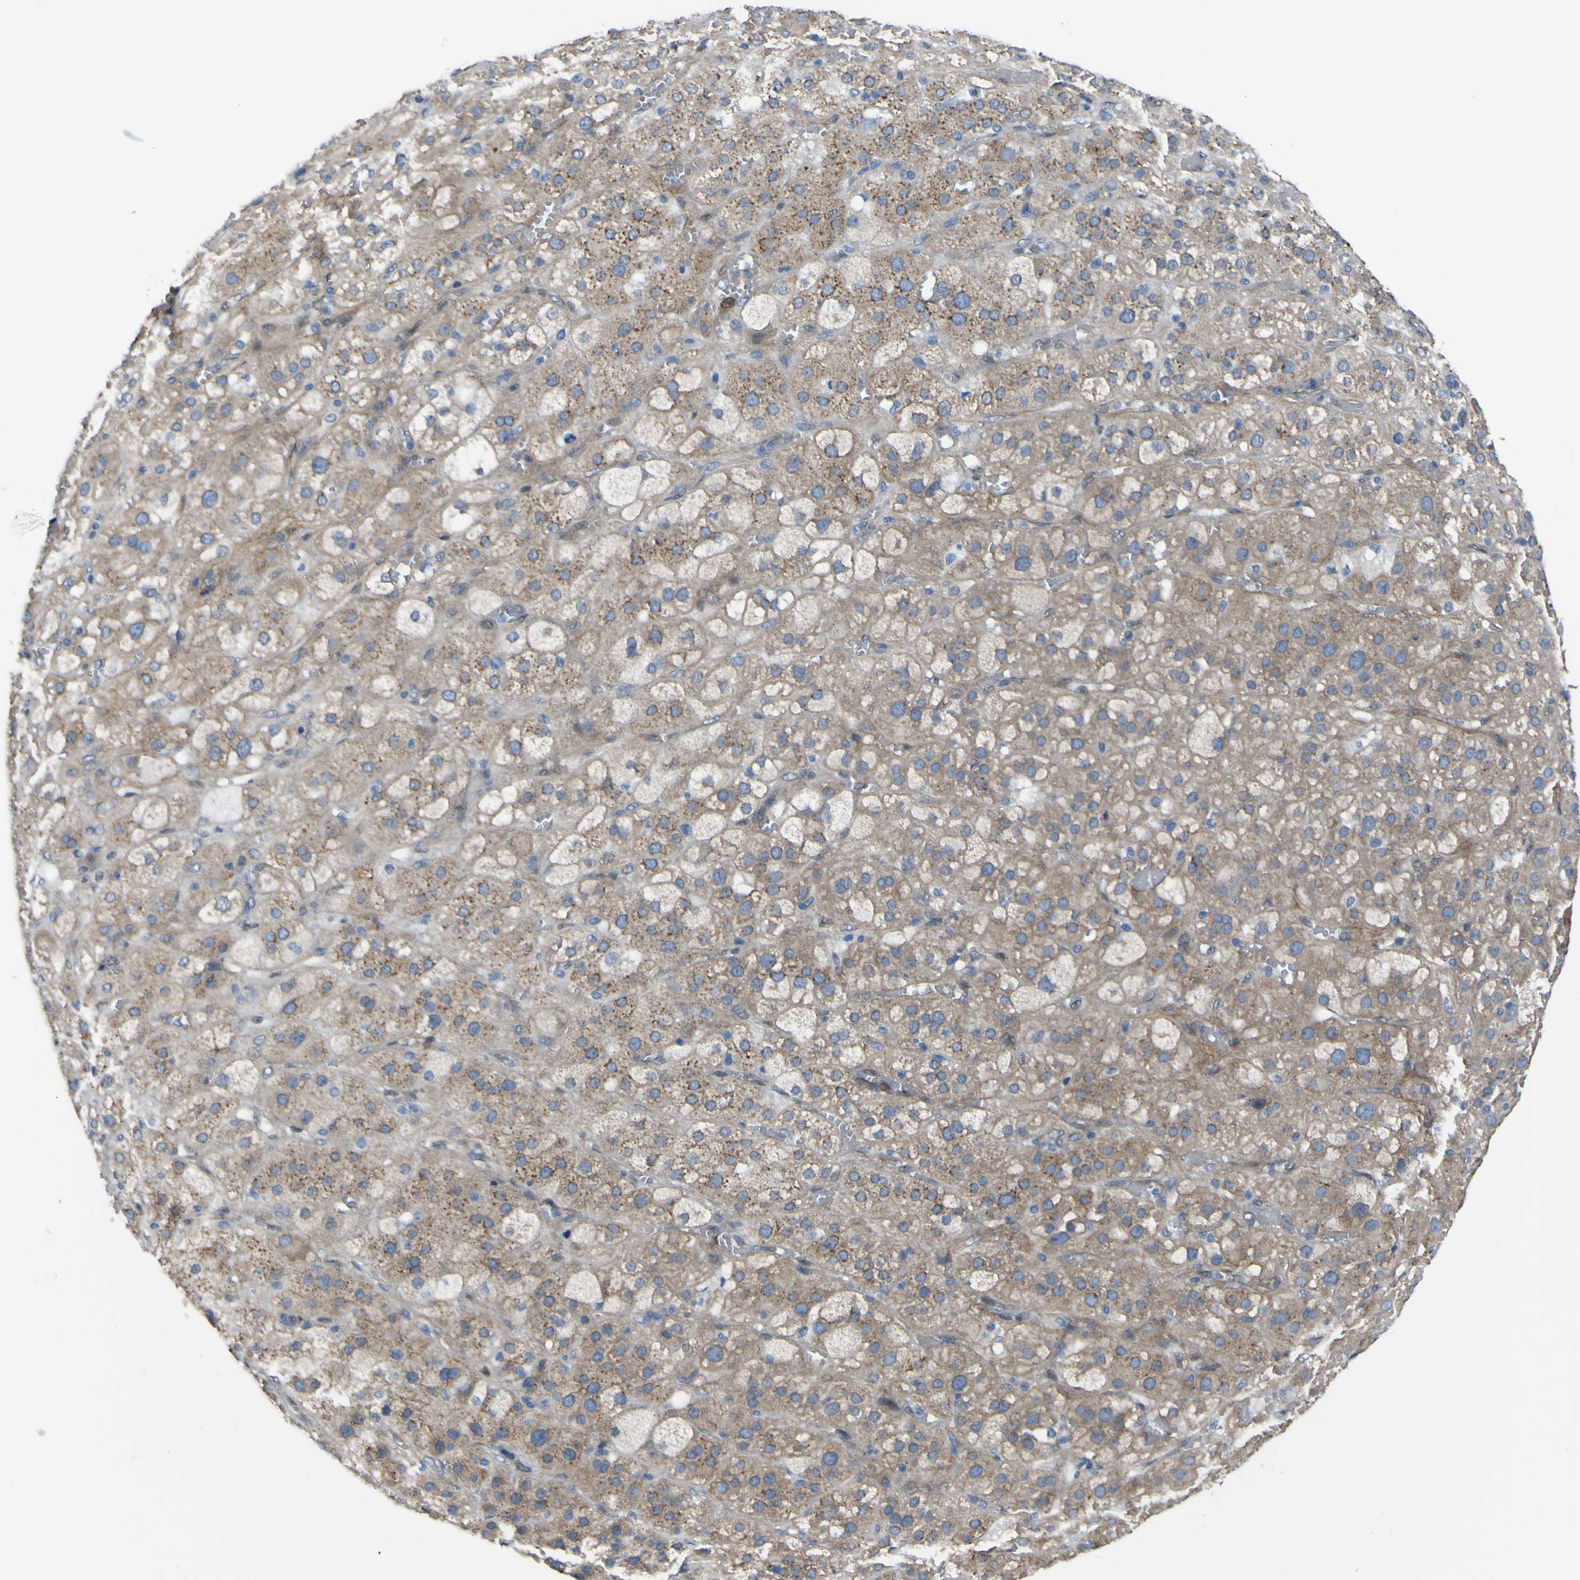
{"staining": {"intensity": "moderate", "quantity": "25%-75%", "location": "cytoplasmic/membranous"}, "tissue": "adrenal gland", "cell_type": "Glandular cells", "image_type": "normal", "snomed": [{"axis": "morphology", "description": "Normal tissue, NOS"}, {"axis": "topography", "description": "Adrenal gland"}], "caption": "This photomicrograph shows immunohistochemistry staining of normal human adrenal gland, with medium moderate cytoplasmic/membranous positivity in approximately 25%-75% of glandular cells.", "gene": "LRRN1", "patient": {"sex": "female", "age": 47}}